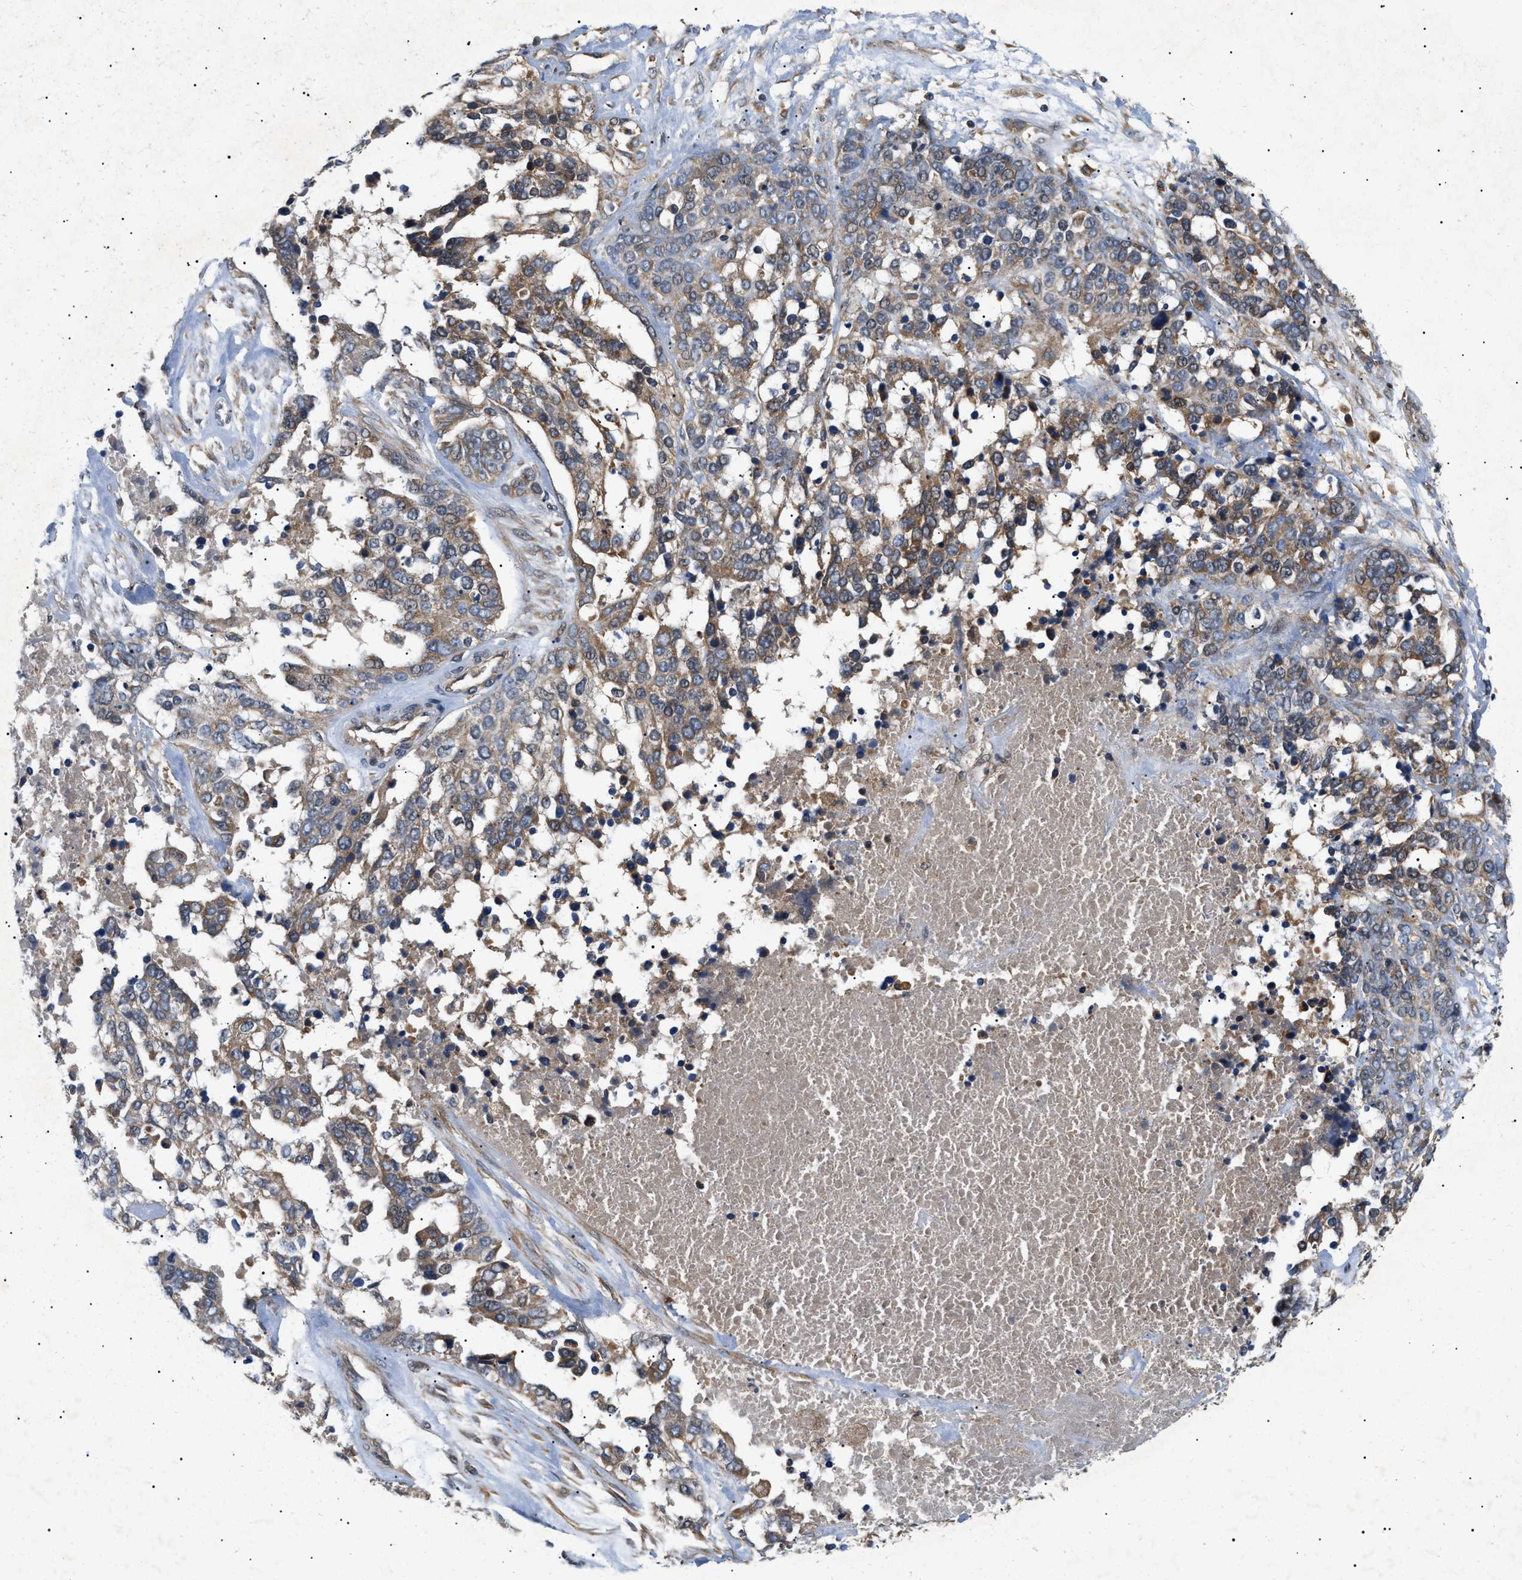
{"staining": {"intensity": "moderate", "quantity": ">75%", "location": "cytoplasmic/membranous"}, "tissue": "ovarian cancer", "cell_type": "Tumor cells", "image_type": "cancer", "snomed": [{"axis": "morphology", "description": "Cystadenocarcinoma, serous, NOS"}, {"axis": "topography", "description": "Ovary"}], "caption": "This micrograph exhibits ovarian cancer stained with IHC to label a protein in brown. The cytoplasmic/membranous of tumor cells show moderate positivity for the protein. Nuclei are counter-stained blue.", "gene": "PPM1B", "patient": {"sex": "female", "age": 44}}